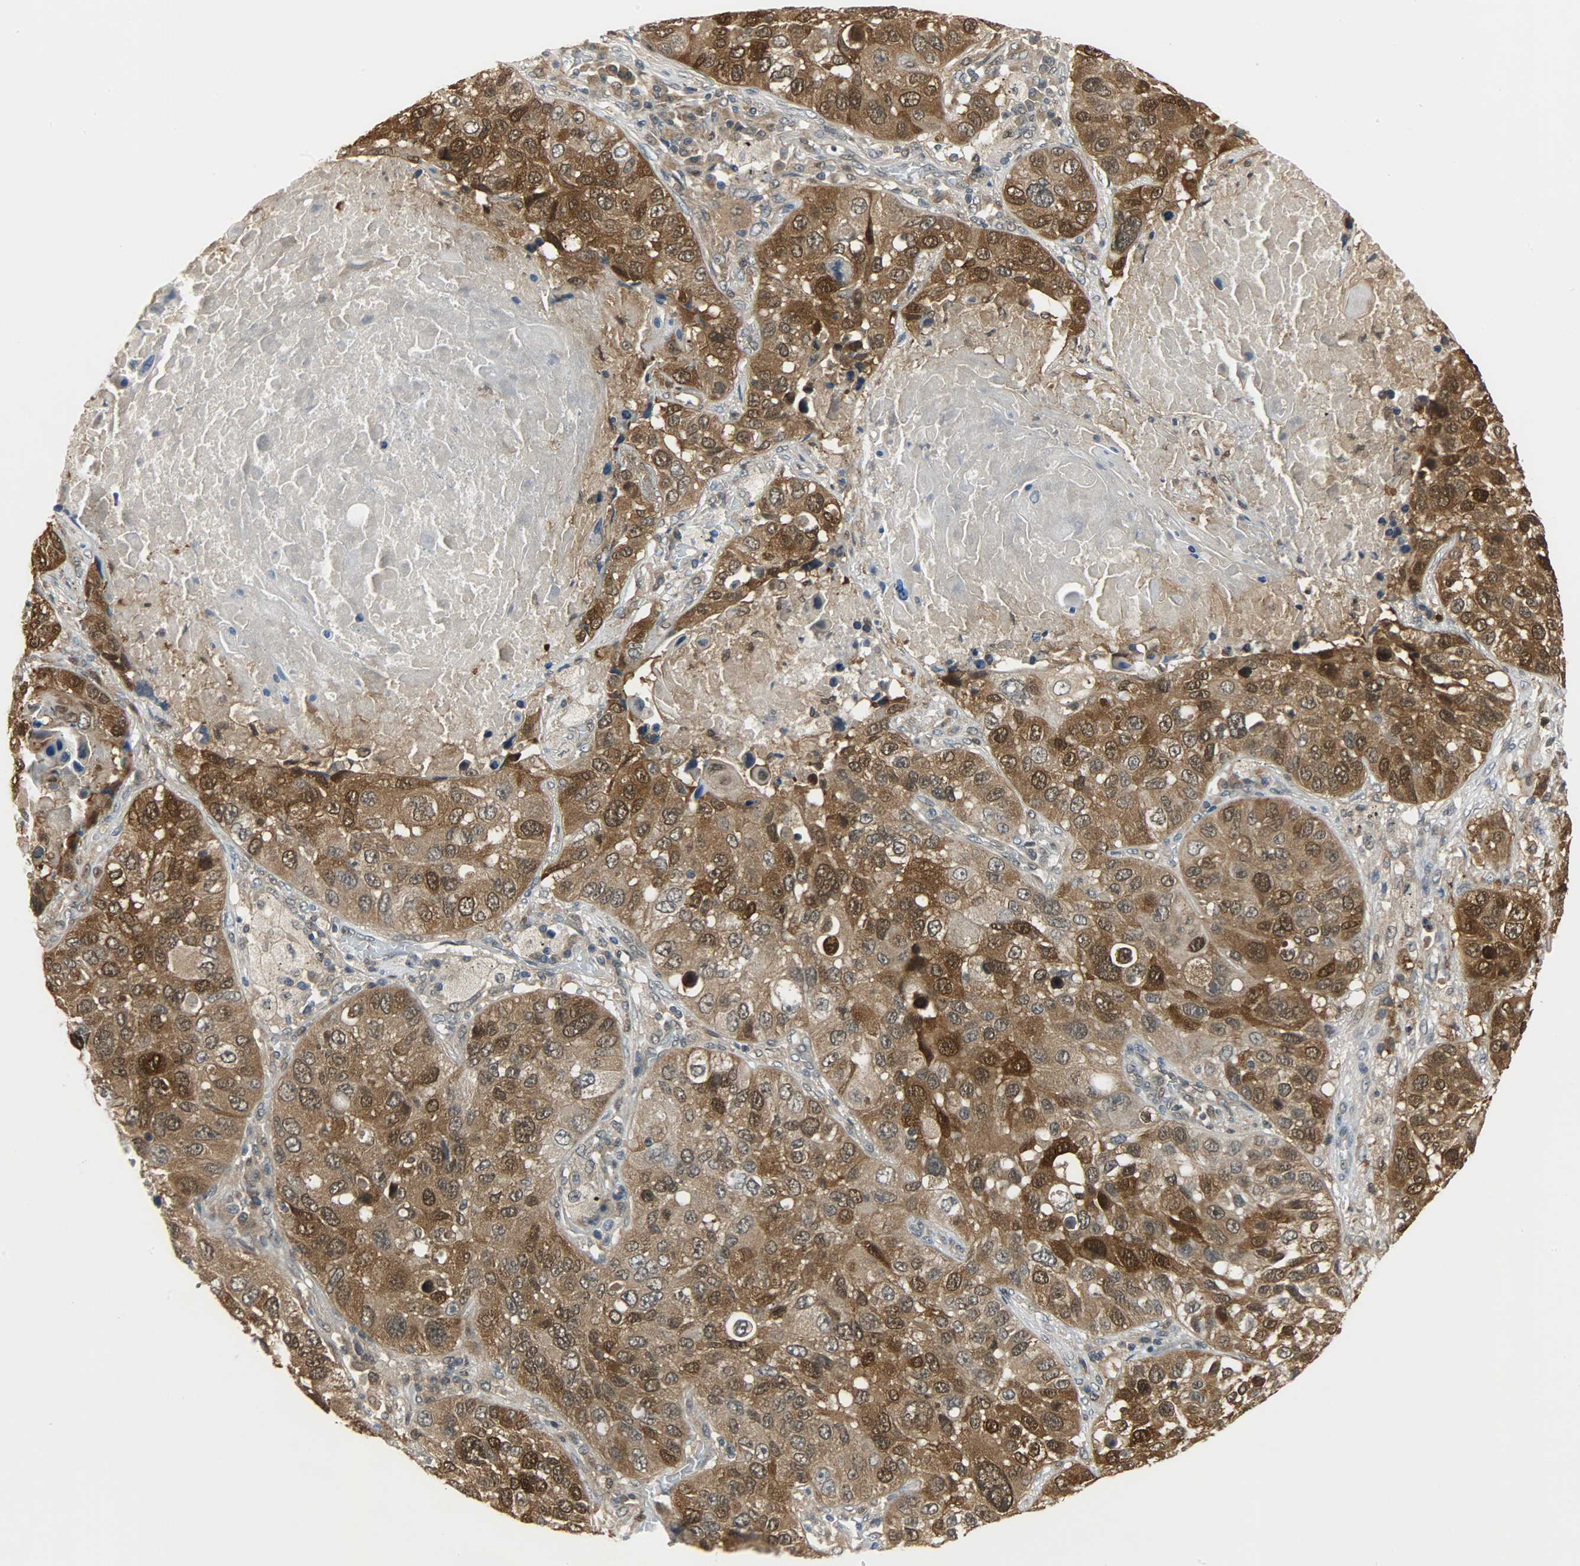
{"staining": {"intensity": "strong", "quantity": ">75%", "location": "cytoplasmic/membranous,nuclear"}, "tissue": "lung cancer", "cell_type": "Tumor cells", "image_type": "cancer", "snomed": [{"axis": "morphology", "description": "Squamous cell carcinoma, NOS"}, {"axis": "topography", "description": "Lung"}], "caption": "Protein analysis of lung squamous cell carcinoma tissue exhibits strong cytoplasmic/membranous and nuclear positivity in about >75% of tumor cells. (DAB IHC with brightfield microscopy, high magnification).", "gene": "EIF4EBP1", "patient": {"sex": "male", "age": 57}}